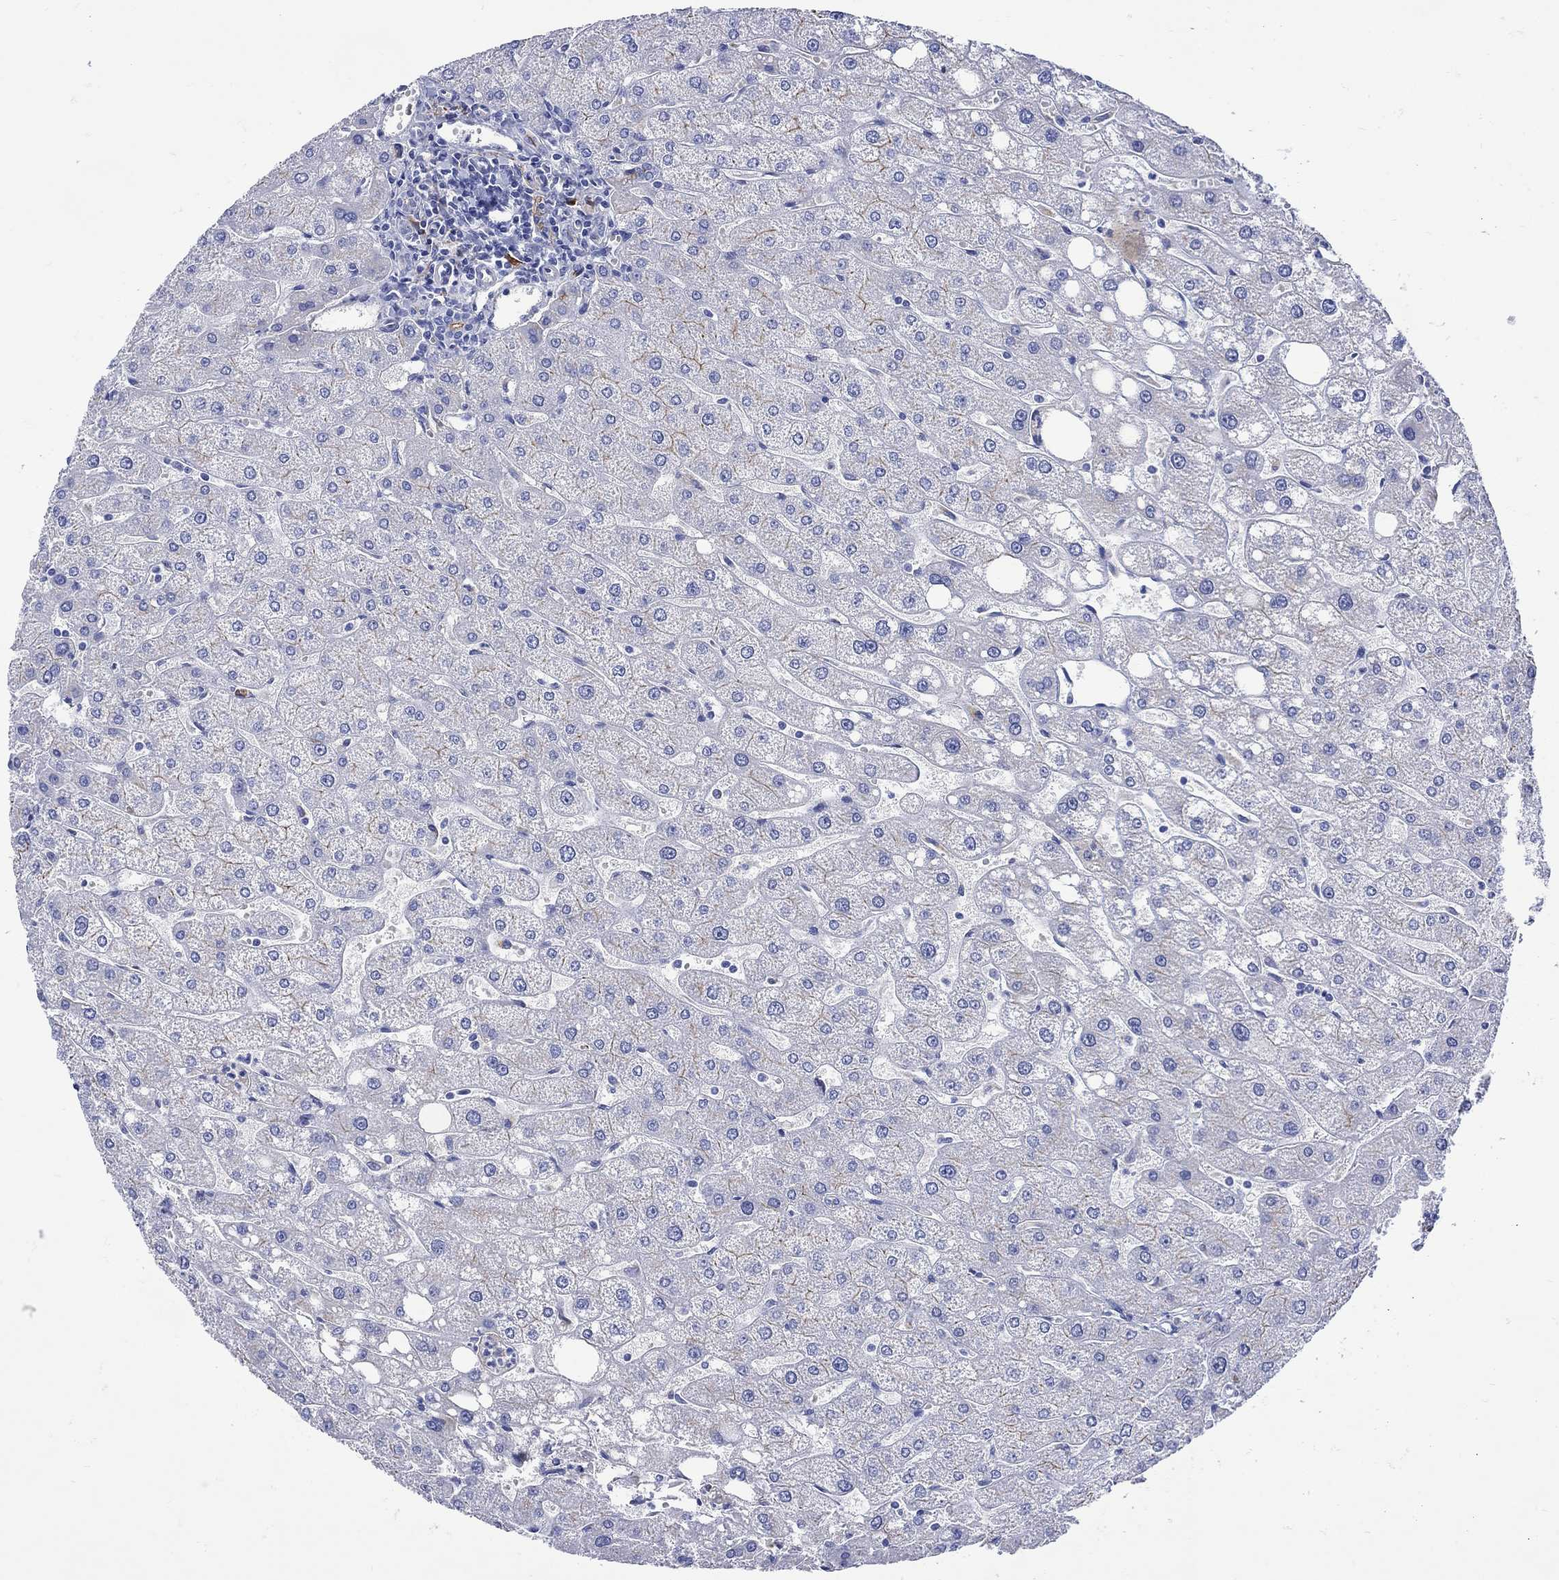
{"staining": {"intensity": "moderate", "quantity": "25%-75%", "location": "cytoplasmic/membranous"}, "tissue": "liver", "cell_type": "Cholangiocytes", "image_type": "normal", "snomed": [{"axis": "morphology", "description": "Normal tissue, NOS"}, {"axis": "topography", "description": "Liver"}], "caption": "IHC micrograph of benign liver: liver stained using immunohistochemistry displays medium levels of moderate protein expression localized specifically in the cytoplasmic/membranous of cholangiocytes, appearing as a cytoplasmic/membranous brown color.", "gene": "ANKMY1", "patient": {"sex": "male", "age": 67}}